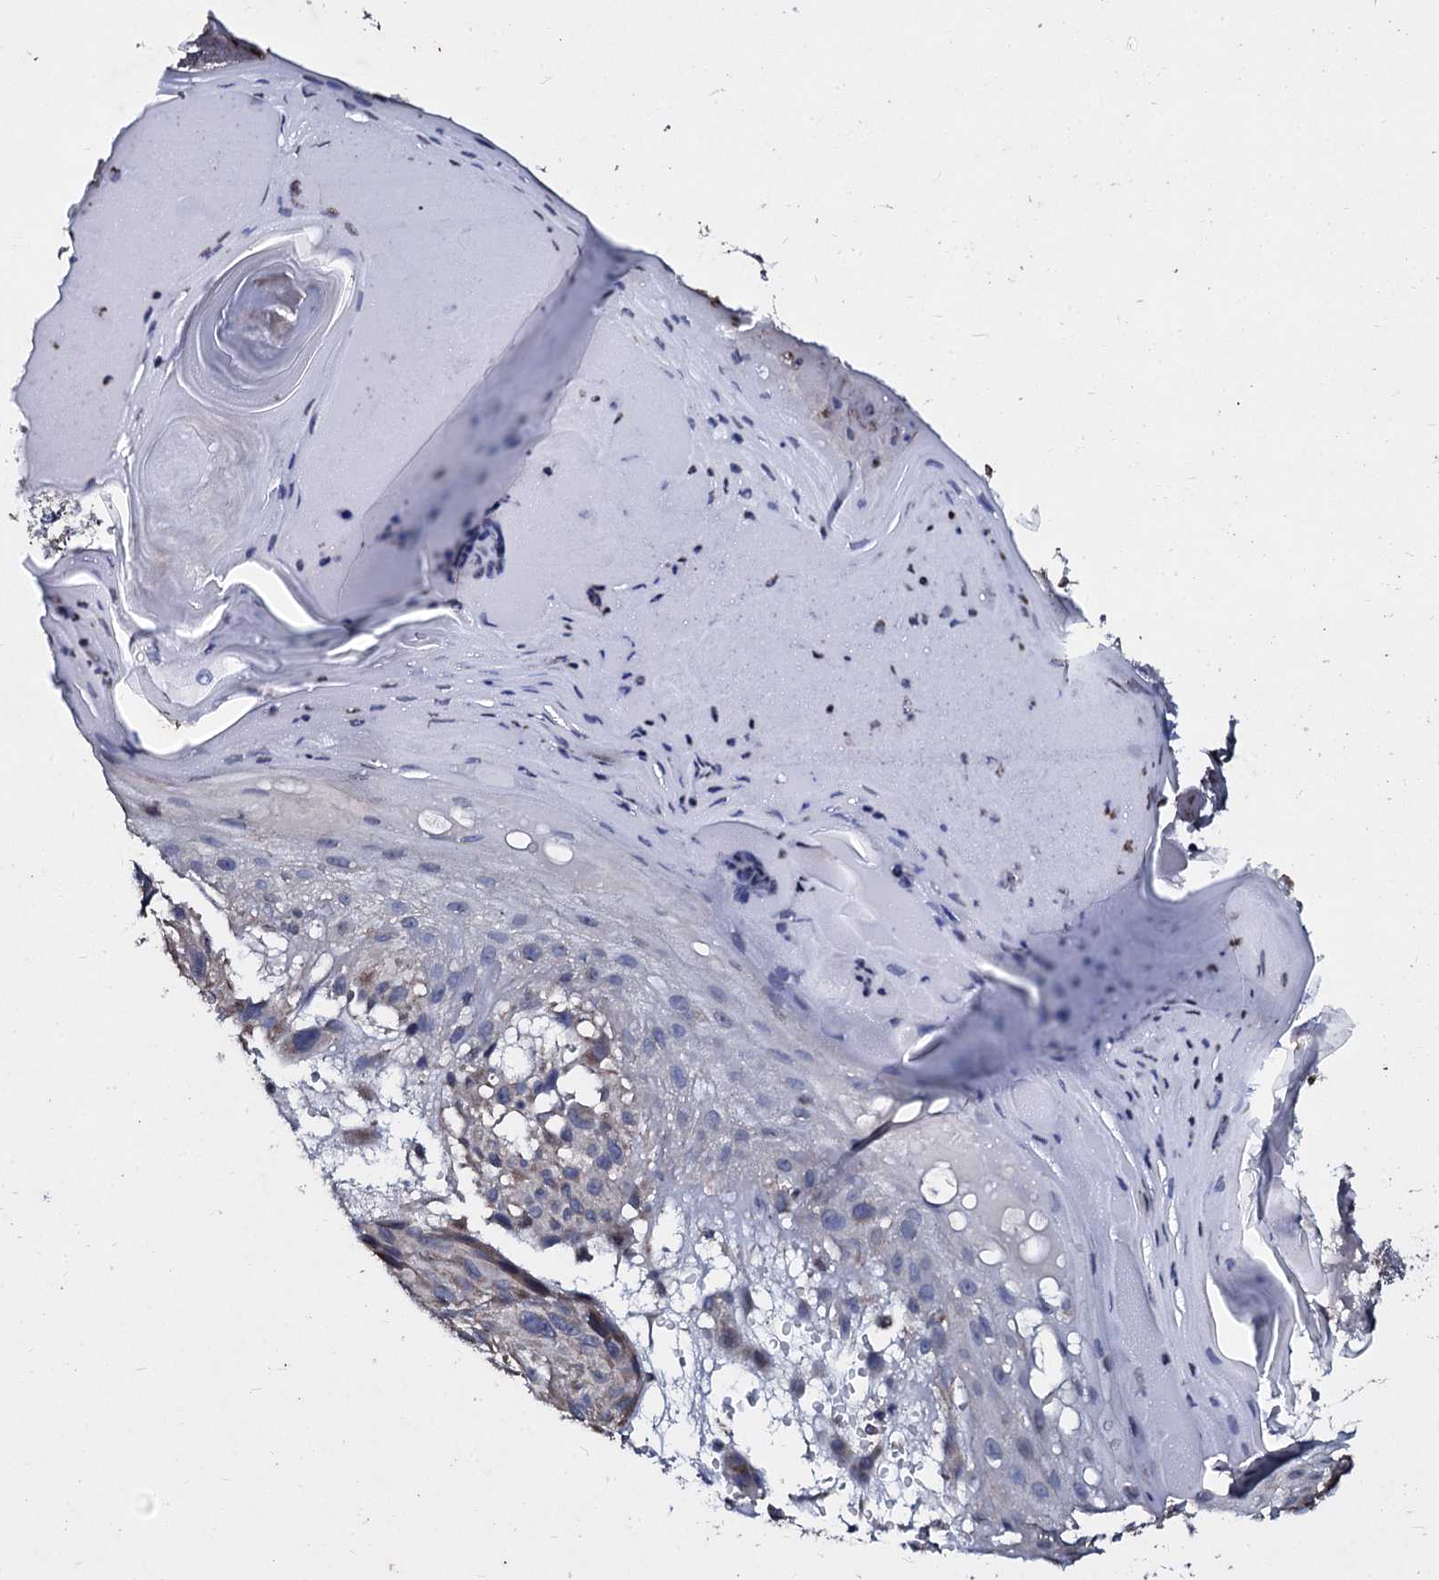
{"staining": {"intensity": "negative", "quantity": "none", "location": "none"}, "tissue": "melanoma", "cell_type": "Tumor cells", "image_type": "cancer", "snomed": [{"axis": "morphology", "description": "Malignant melanoma, NOS"}, {"axis": "topography", "description": "Skin"}], "caption": "Tumor cells show no significant protein staining in melanoma.", "gene": "SLC37A4", "patient": {"sex": "male", "age": 83}}